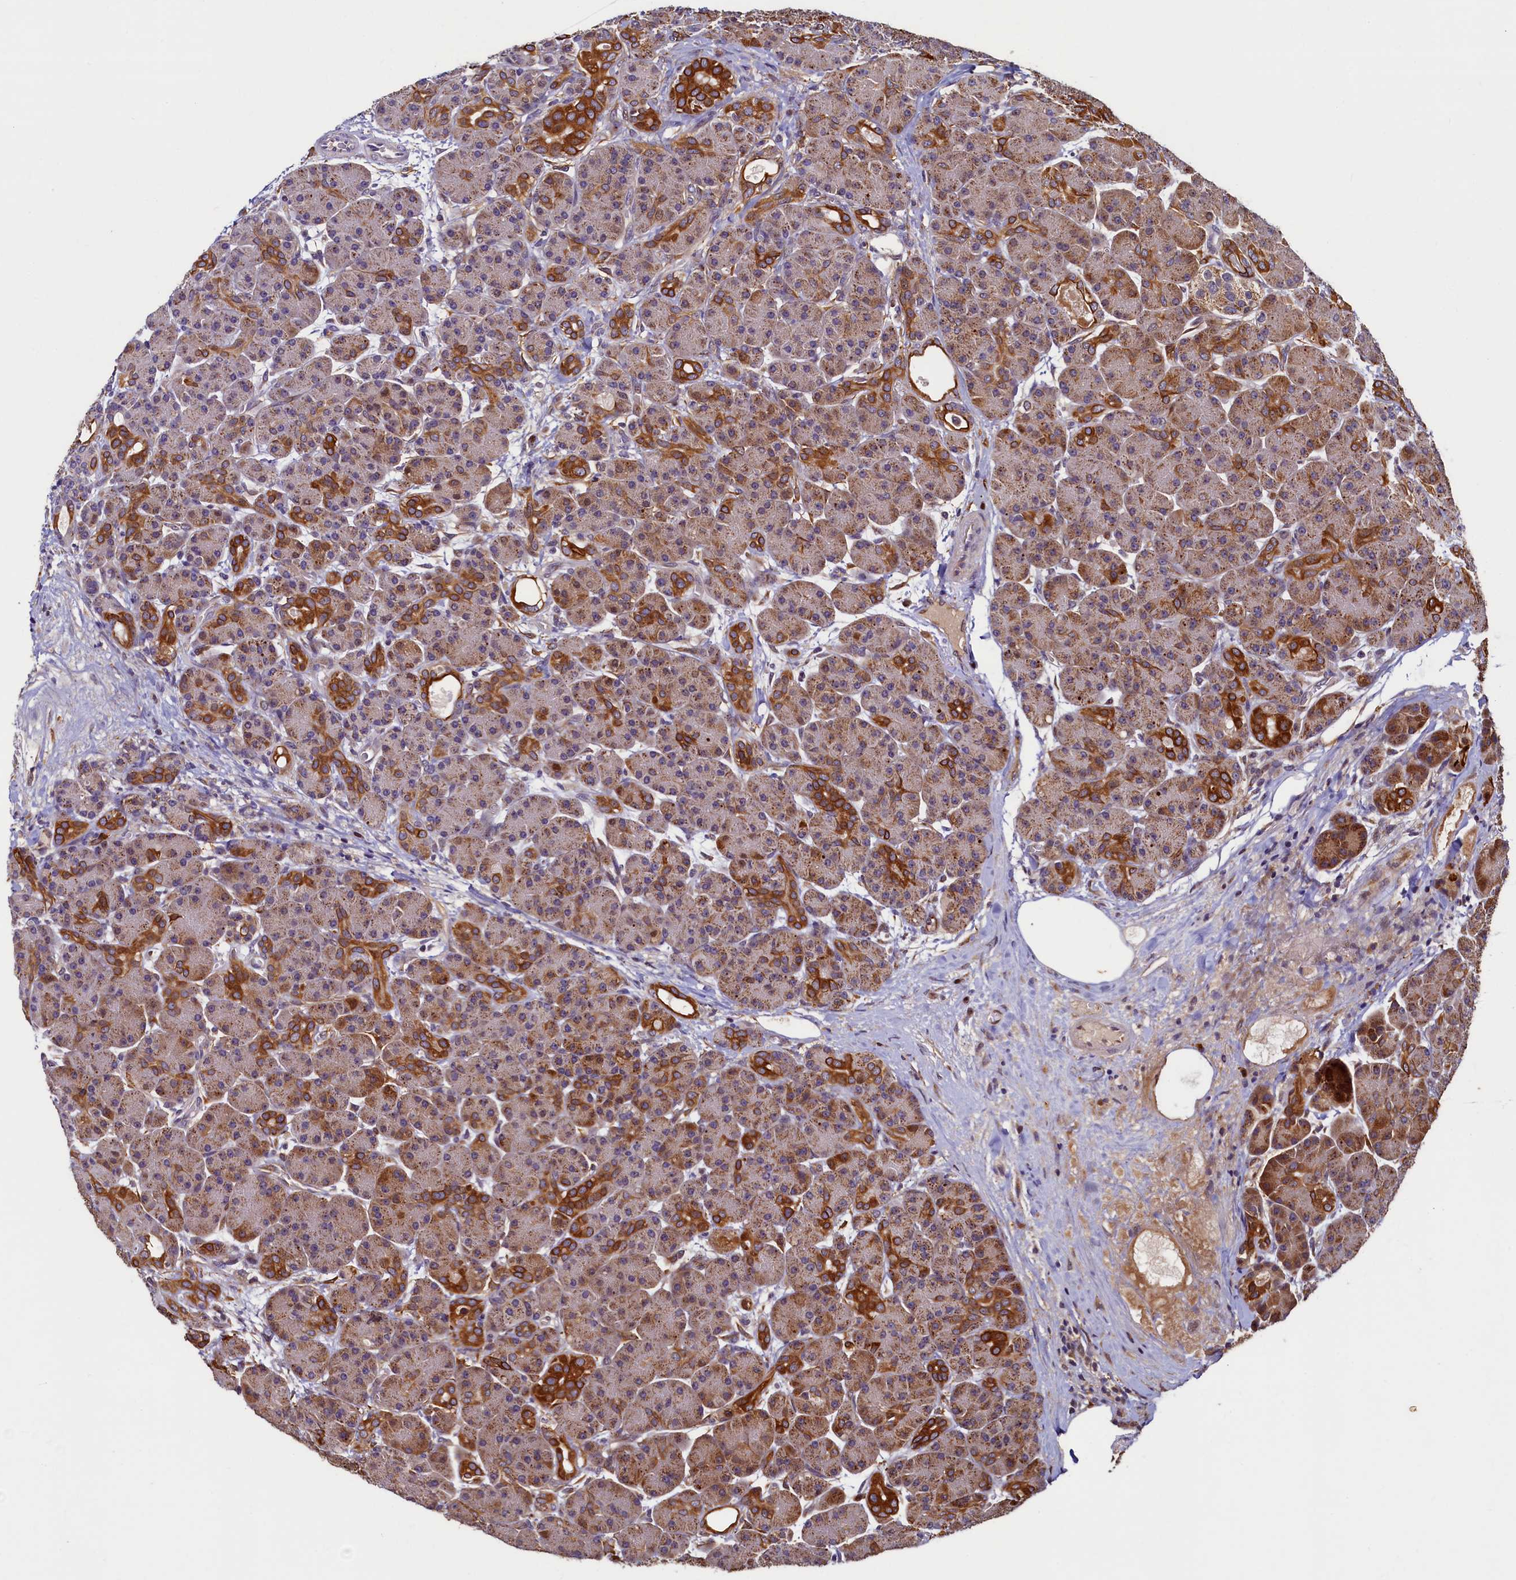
{"staining": {"intensity": "strong", "quantity": "25%-75%", "location": "cytoplasmic/membranous"}, "tissue": "pancreas", "cell_type": "Exocrine glandular cells", "image_type": "normal", "snomed": [{"axis": "morphology", "description": "Normal tissue, NOS"}, {"axis": "topography", "description": "Pancreas"}], "caption": "Human pancreas stained with a brown dye displays strong cytoplasmic/membranous positive positivity in about 25%-75% of exocrine glandular cells.", "gene": "NCKAP5L", "patient": {"sex": "male", "age": 63}}